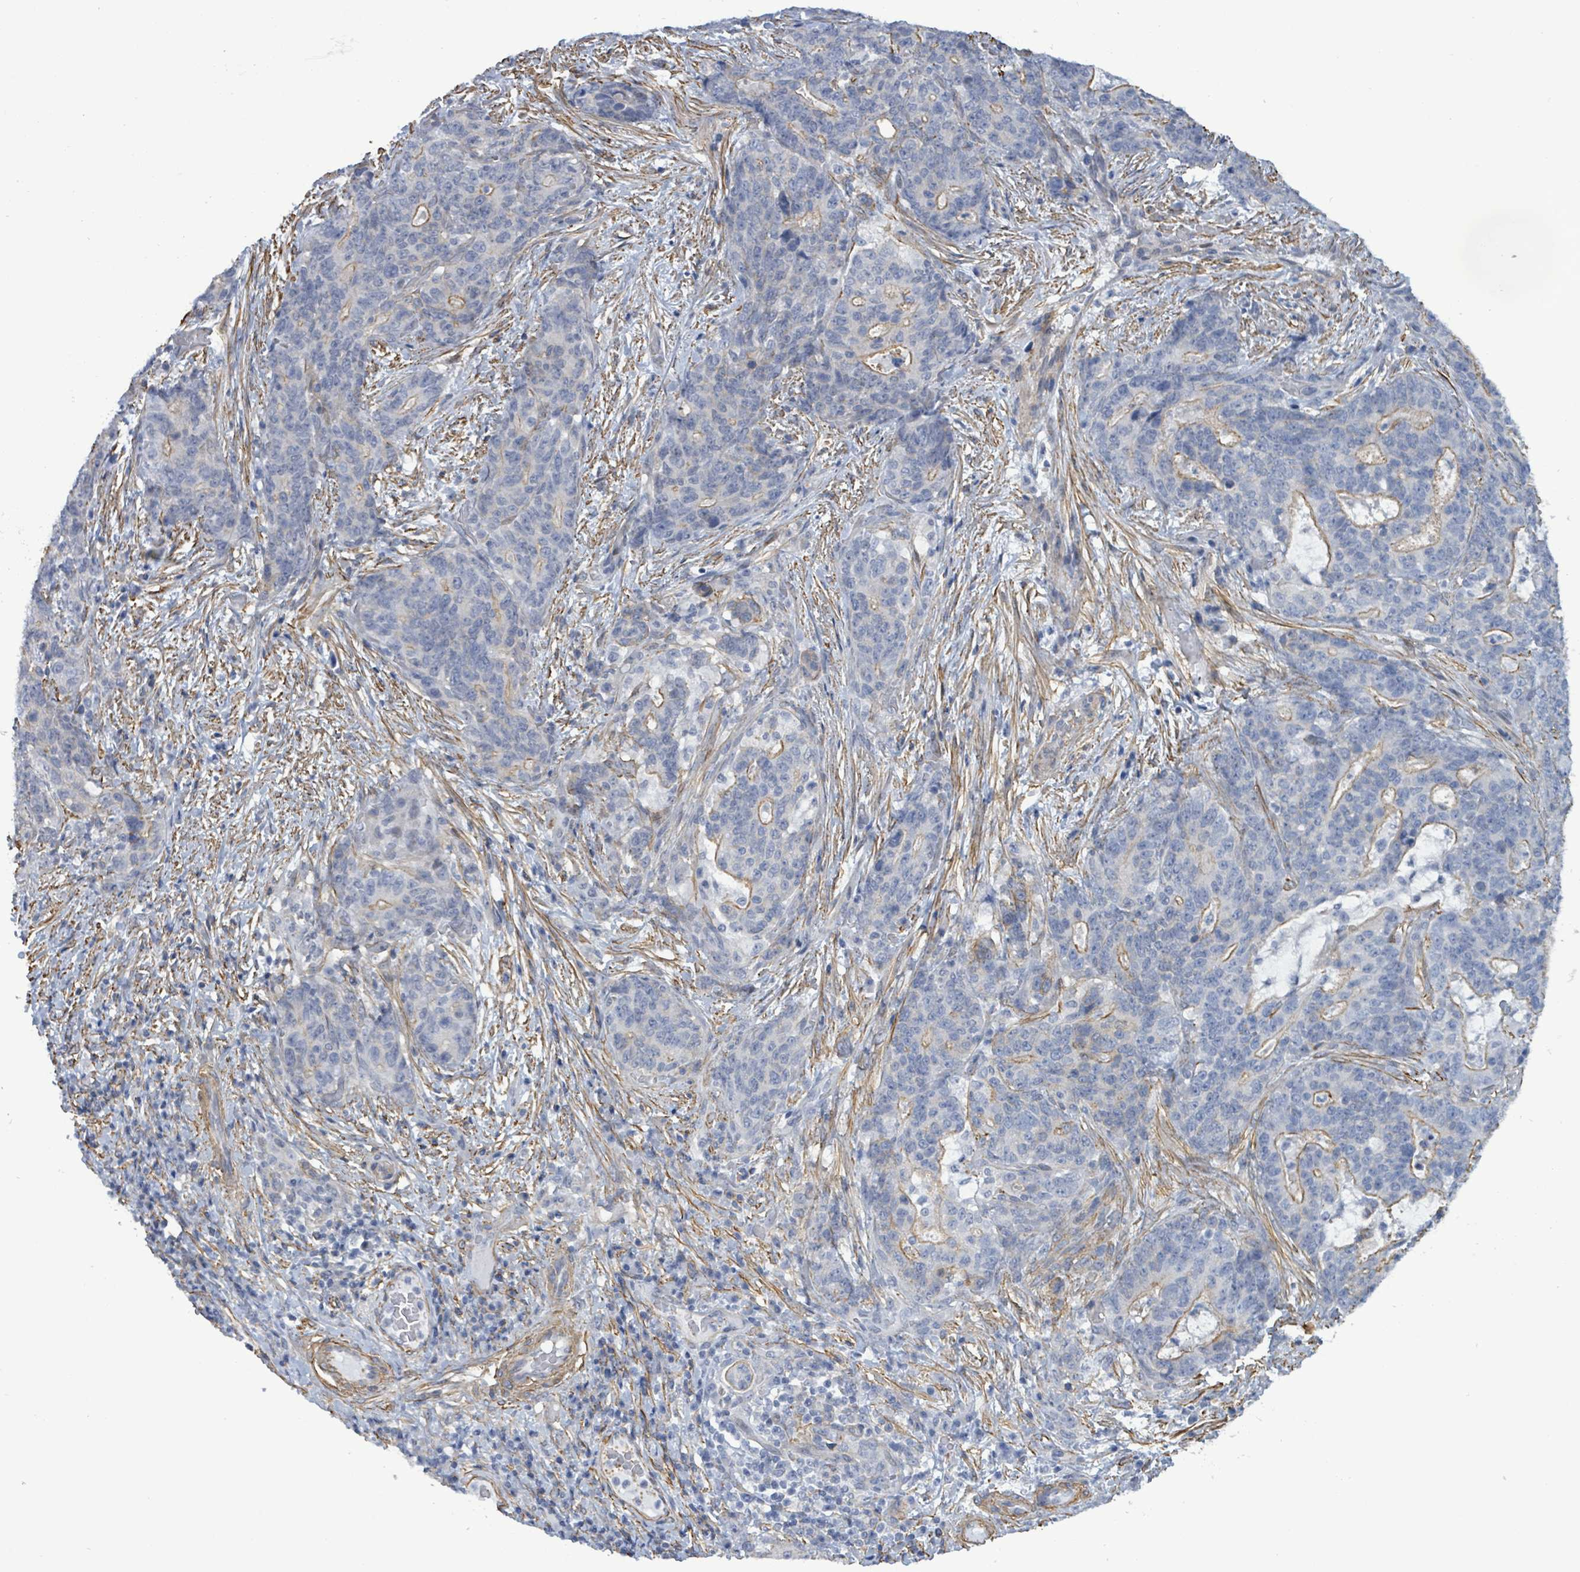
{"staining": {"intensity": "moderate", "quantity": "<25%", "location": "cytoplasmic/membranous"}, "tissue": "stomach cancer", "cell_type": "Tumor cells", "image_type": "cancer", "snomed": [{"axis": "morphology", "description": "Normal tissue, NOS"}, {"axis": "morphology", "description": "Adenocarcinoma, NOS"}, {"axis": "topography", "description": "Stomach"}], "caption": "IHC image of neoplastic tissue: human adenocarcinoma (stomach) stained using IHC exhibits low levels of moderate protein expression localized specifically in the cytoplasmic/membranous of tumor cells, appearing as a cytoplasmic/membranous brown color.", "gene": "DMRTC1B", "patient": {"sex": "female", "age": 64}}